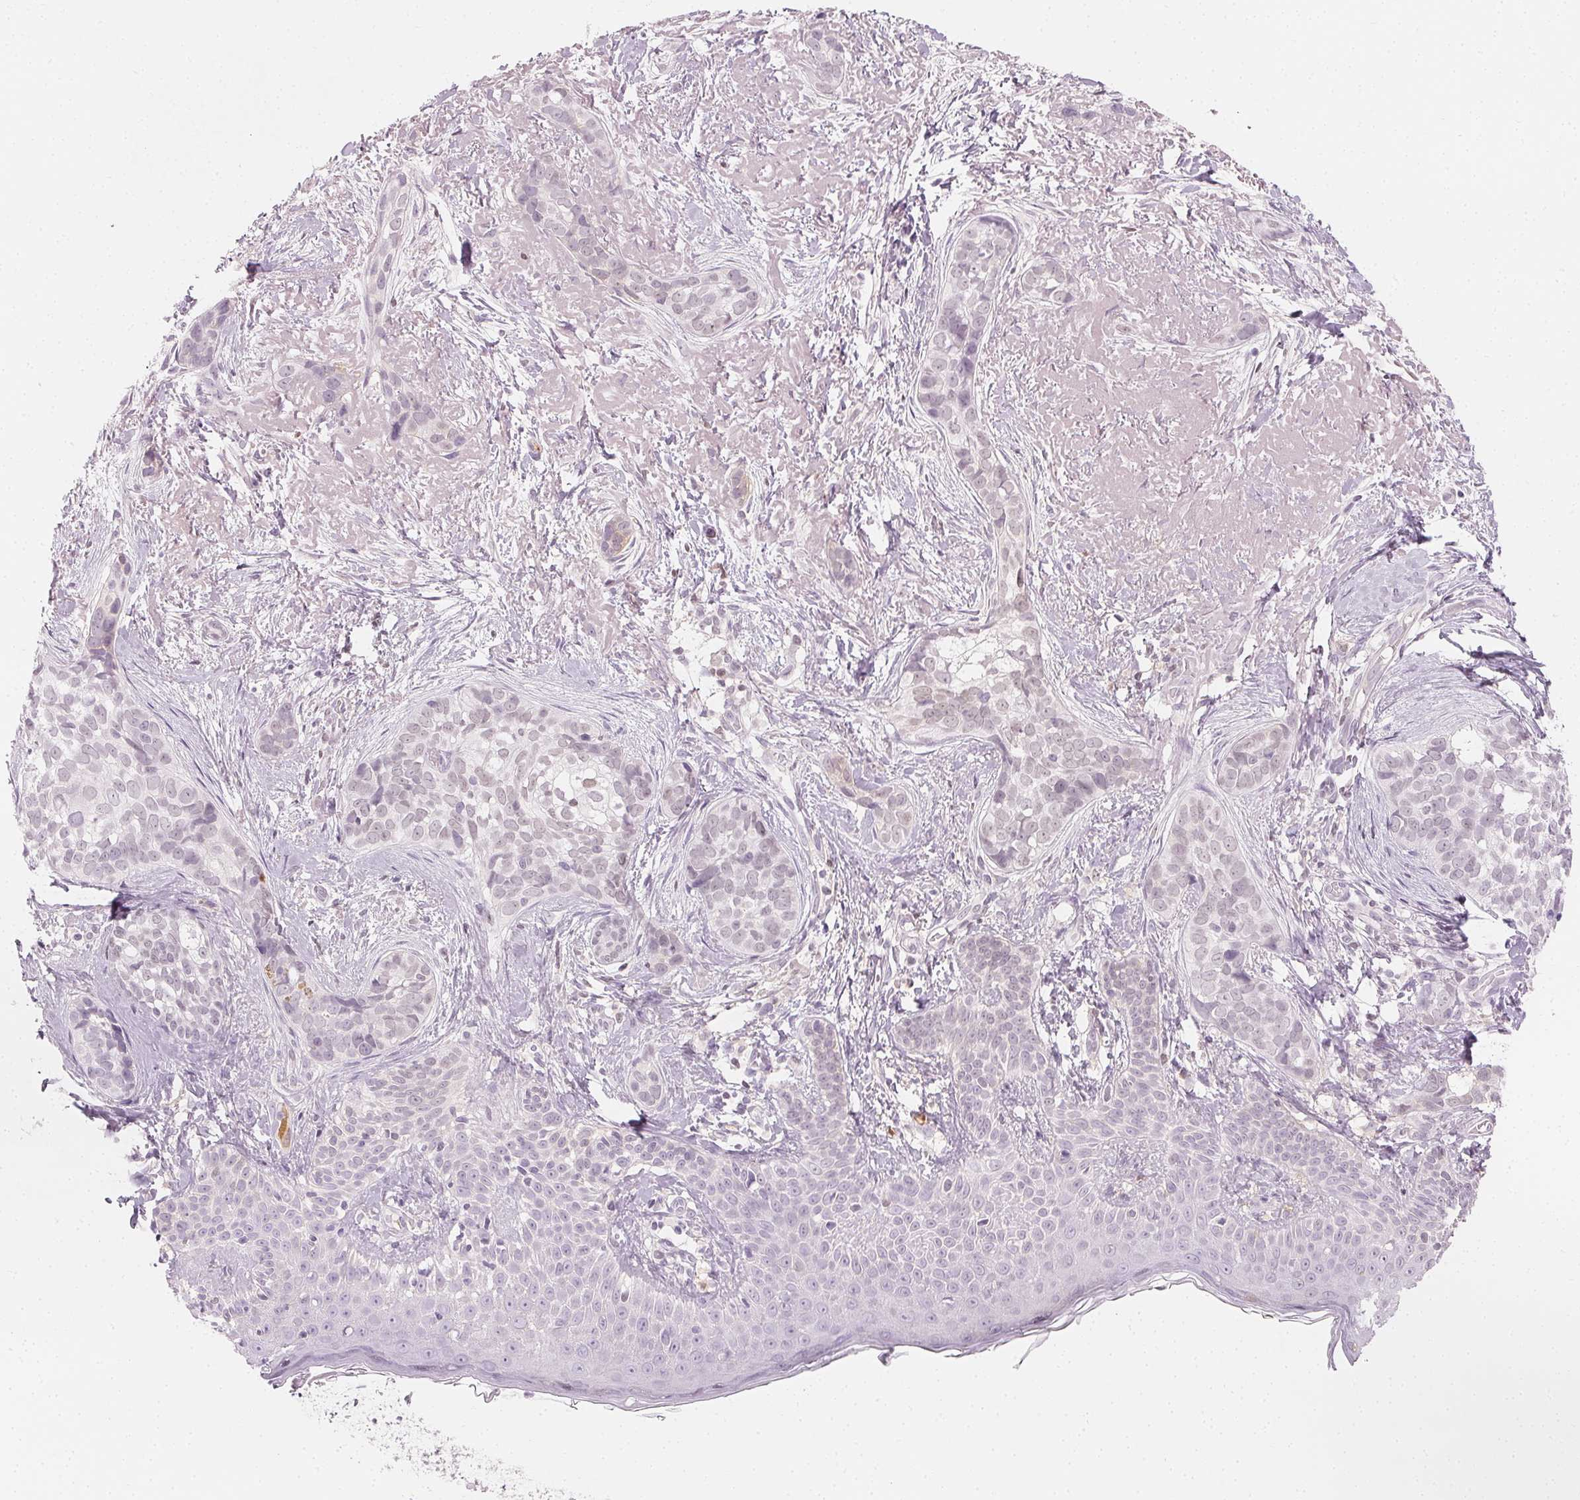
{"staining": {"intensity": "negative", "quantity": "none", "location": "none"}, "tissue": "skin cancer", "cell_type": "Tumor cells", "image_type": "cancer", "snomed": [{"axis": "morphology", "description": "Basal cell carcinoma"}, {"axis": "topography", "description": "Skin"}], "caption": "This image is of skin cancer (basal cell carcinoma) stained with IHC to label a protein in brown with the nuclei are counter-stained blue. There is no positivity in tumor cells.", "gene": "AFM", "patient": {"sex": "male", "age": 87}}